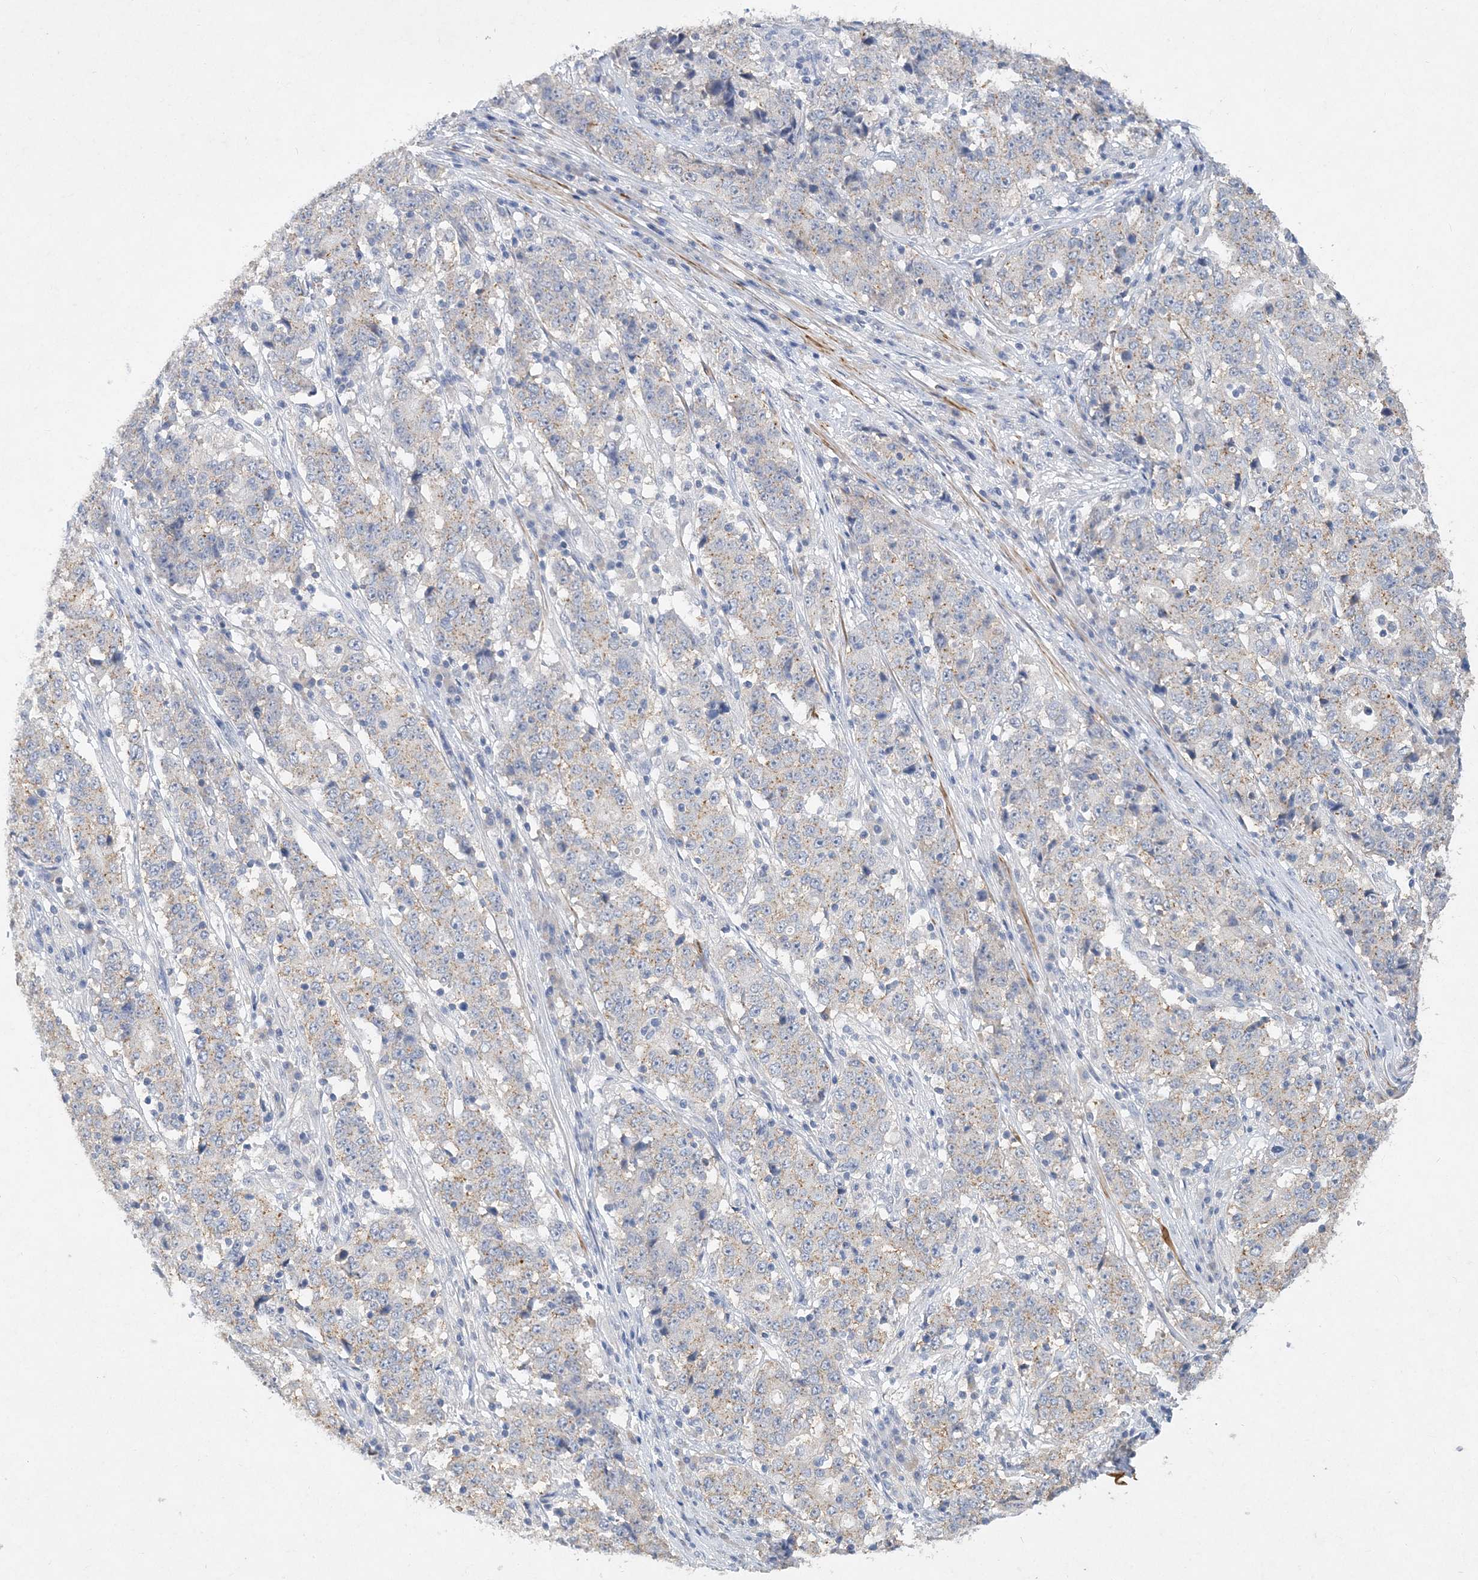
{"staining": {"intensity": "weak", "quantity": "<25%", "location": "cytoplasmic/membranous"}, "tissue": "stomach cancer", "cell_type": "Tumor cells", "image_type": "cancer", "snomed": [{"axis": "morphology", "description": "Adenocarcinoma, NOS"}, {"axis": "topography", "description": "Stomach"}], "caption": "A histopathology image of human stomach cancer is negative for staining in tumor cells.", "gene": "C11orf58", "patient": {"sex": "male", "age": 59}}